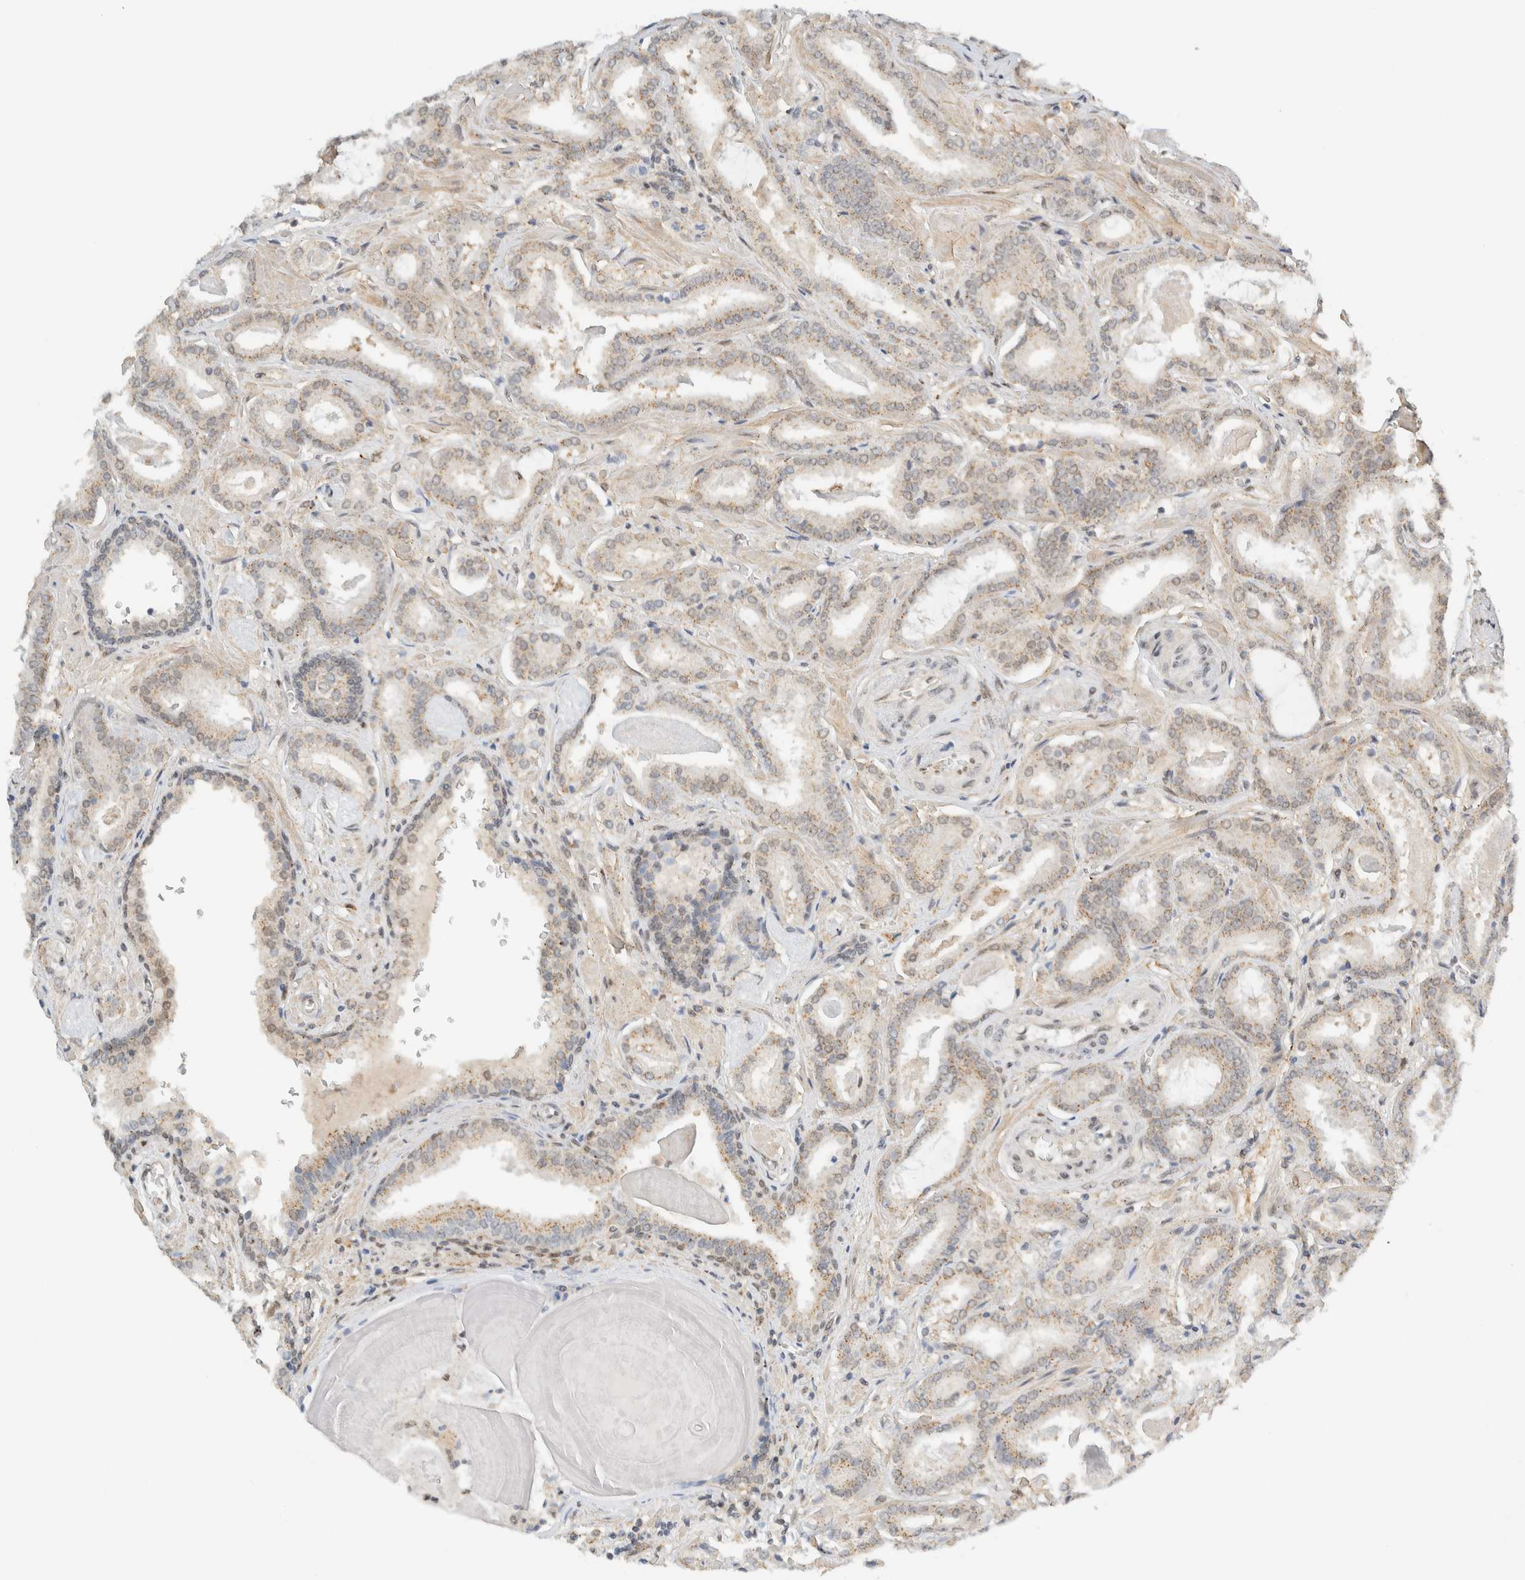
{"staining": {"intensity": "weak", "quantity": ">75%", "location": "cytoplasmic/membranous"}, "tissue": "prostate cancer", "cell_type": "Tumor cells", "image_type": "cancer", "snomed": [{"axis": "morphology", "description": "Adenocarcinoma, Low grade"}, {"axis": "topography", "description": "Prostate"}], "caption": "IHC staining of prostate low-grade adenocarcinoma, which displays low levels of weak cytoplasmic/membranous positivity in about >75% of tumor cells indicating weak cytoplasmic/membranous protein staining. The staining was performed using DAB (brown) for protein detection and nuclei were counterstained in hematoxylin (blue).", "gene": "TFE3", "patient": {"sex": "male", "age": 53}}